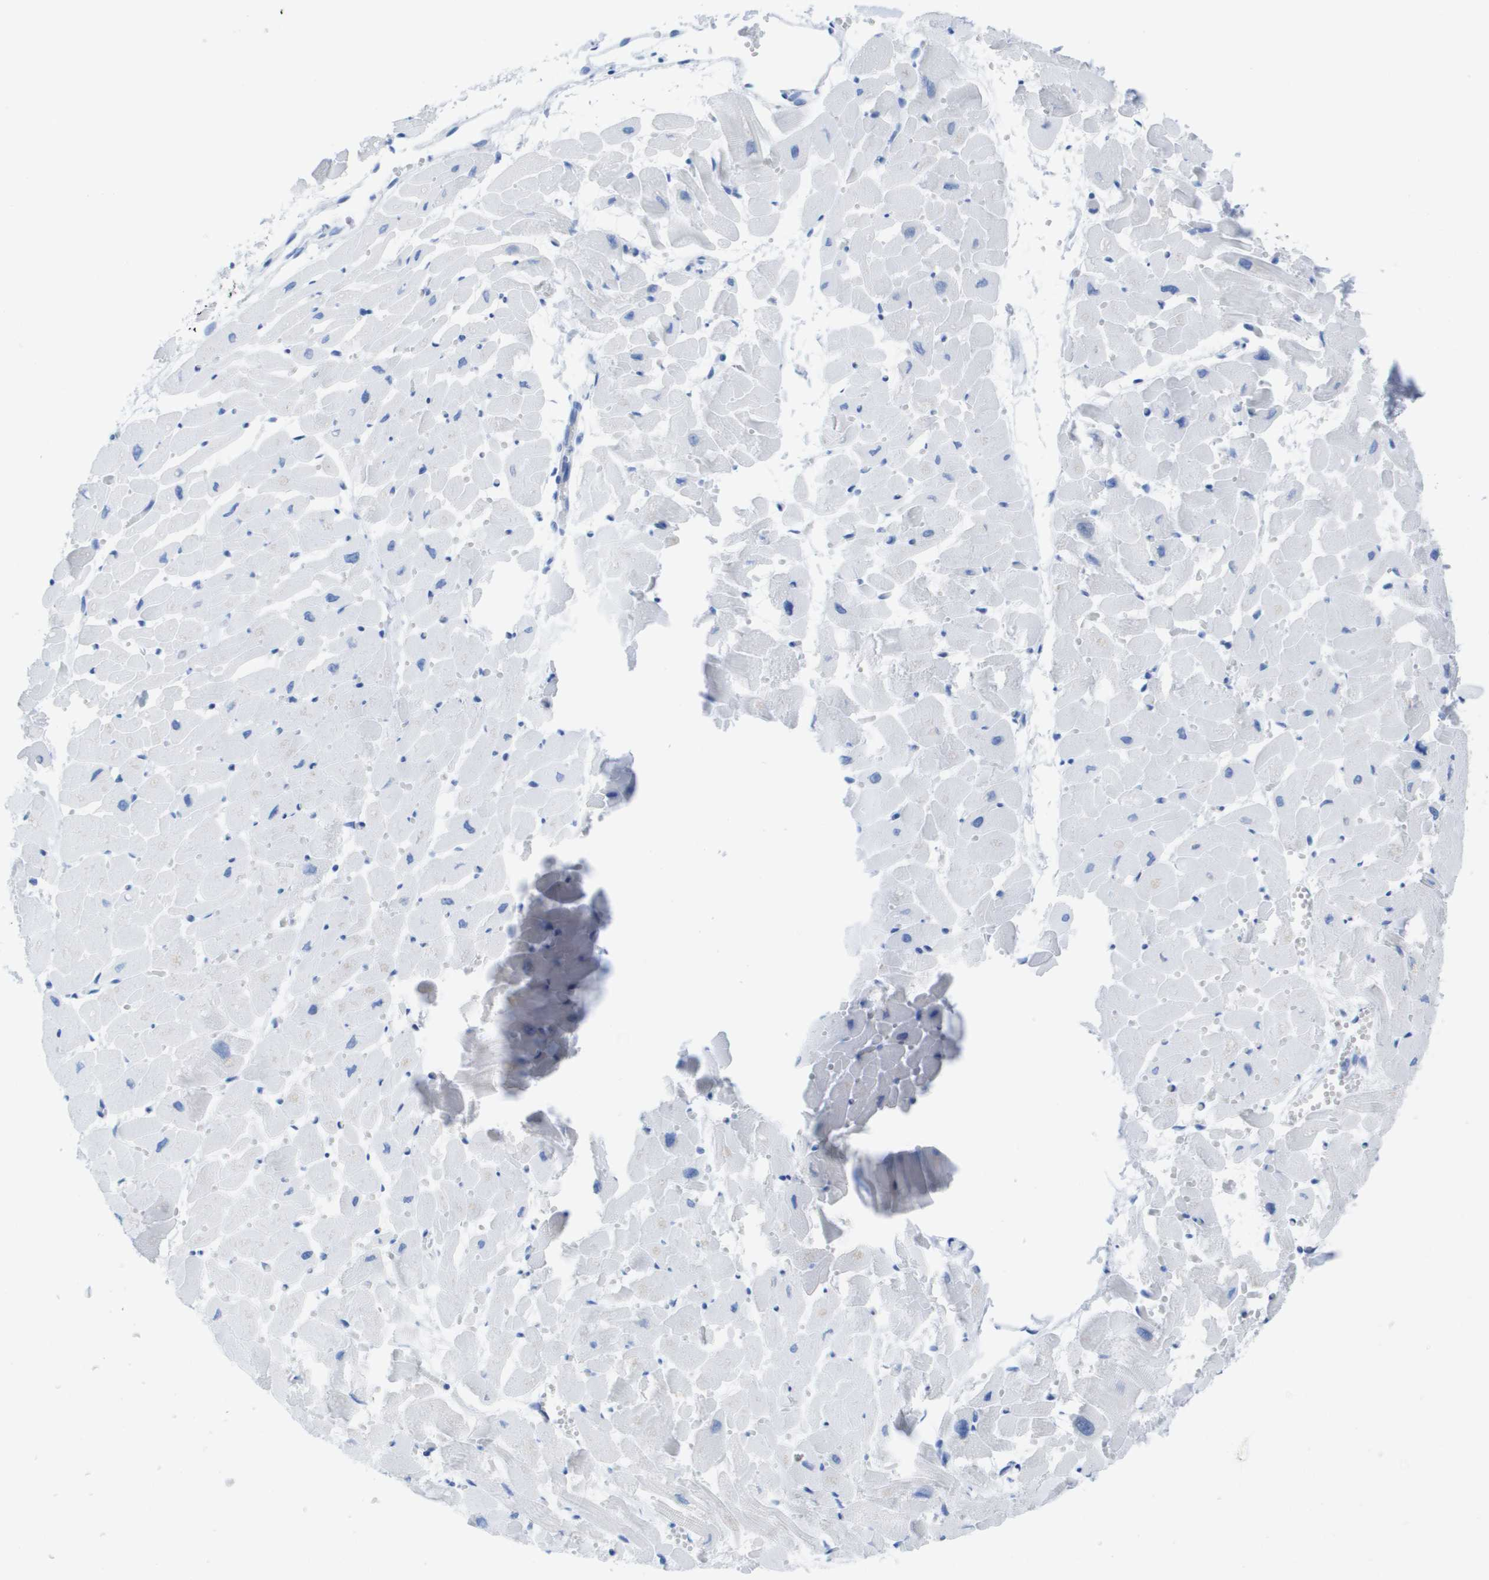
{"staining": {"intensity": "negative", "quantity": "none", "location": "none"}, "tissue": "heart muscle", "cell_type": "Cardiomyocytes", "image_type": "normal", "snomed": [{"axis": "morphology", "description": "Normal tissue, NOS"}, {"axis": "topography", "description": "Heart"}], "caption": "High magnification brightfield microscopy of benign heart muscle stained with DAB (brown) and counterstained with hematoxylin (blue): cardiomyocytes show no significant positivity.", "gene": "KCNA3", "patient": {"sex": "female", "age": 19}}